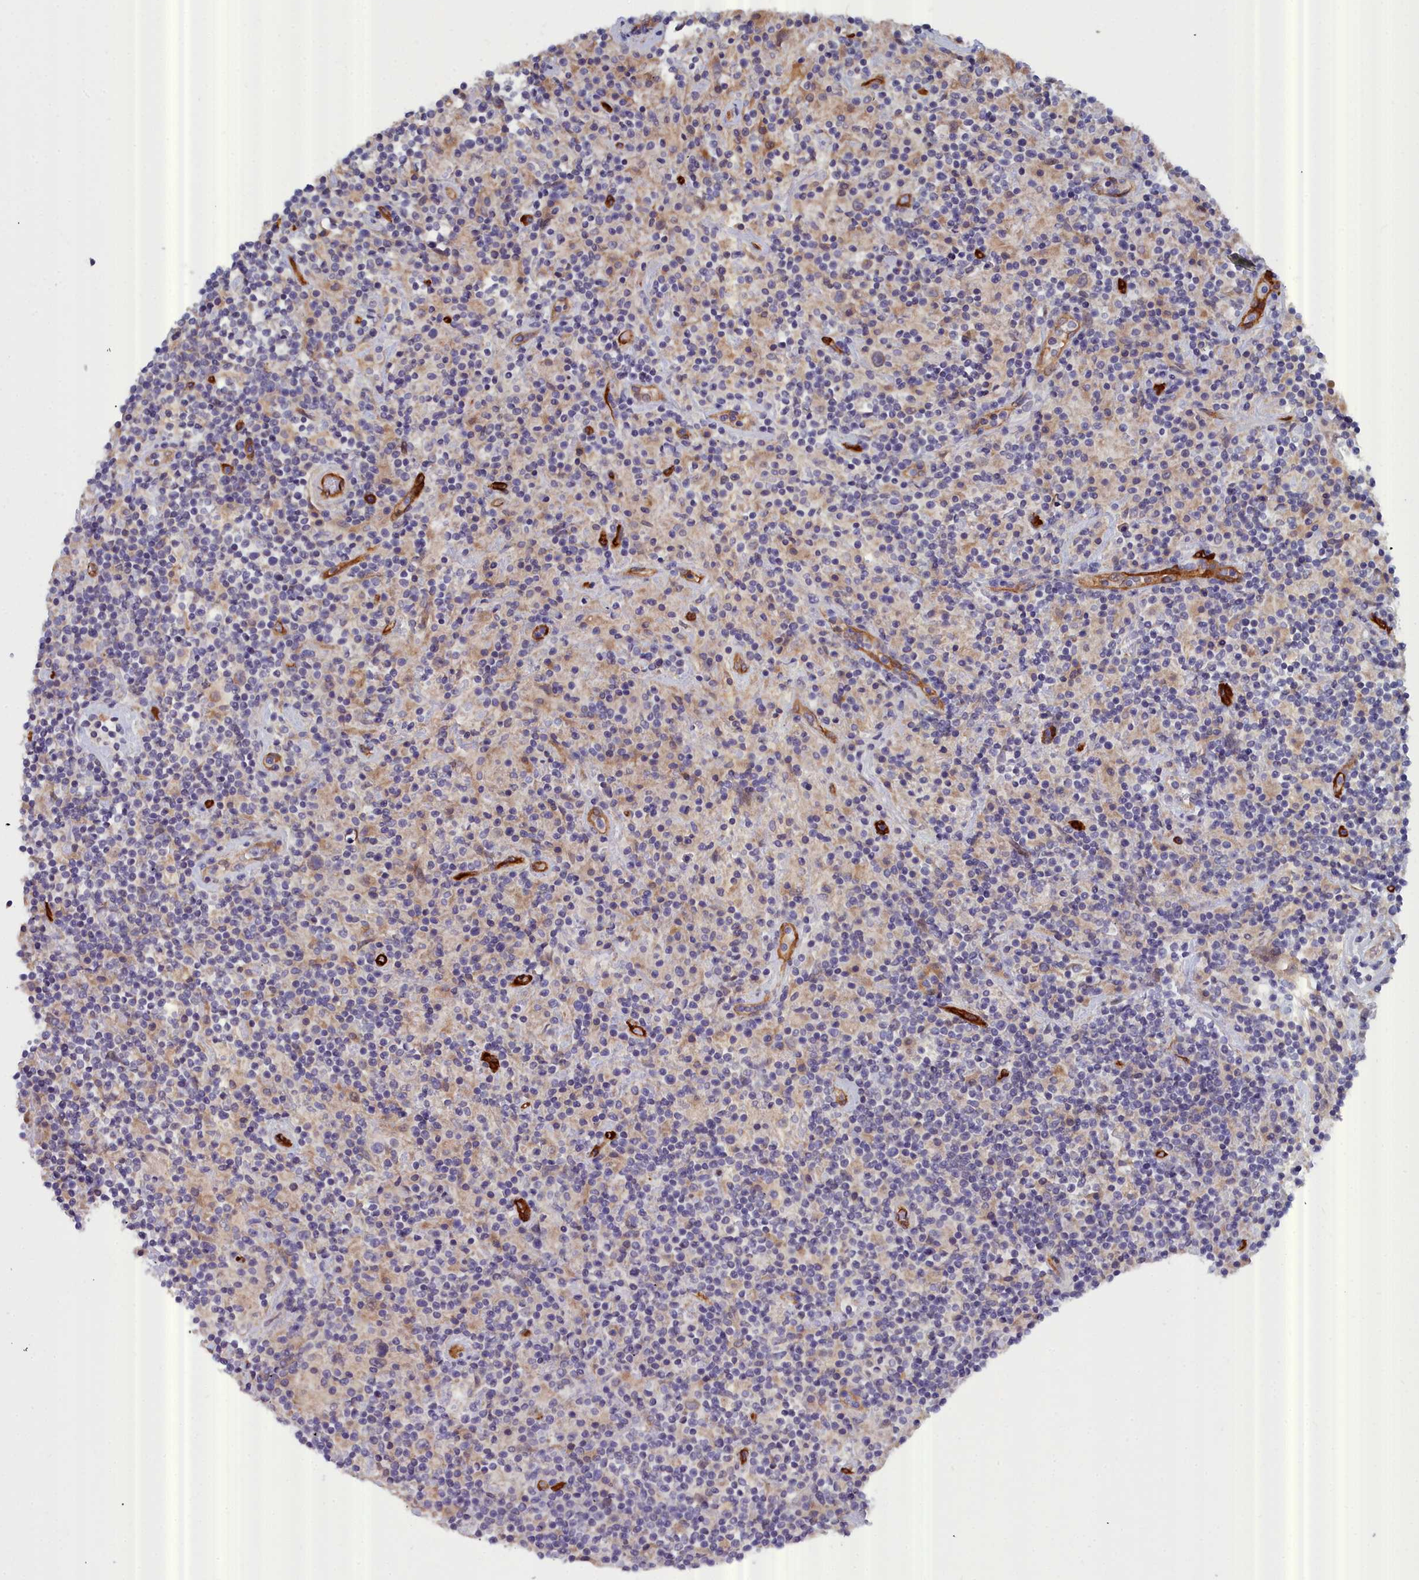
{"staining": {"intensity": "negative", "quantity": "none", "location": "none"}, "tissue": "lymphoma", "cell_type": "Tumor cells", "image_type": "cancer", "snomed": [{"axis": "morphology", "description": "Hodgkin's disease, NOS"}, {"axis": "topography", "description": "Lymph node"}], "caption": "High power microscopy histopathology image of an immunohistochemistry micrograph of Hodgkin's disease, revealing no significant positivity in tumor cells. Nuclei are stained in blue.", "gene": "RDX", "patient": {"sex": "male", "age": 70}}